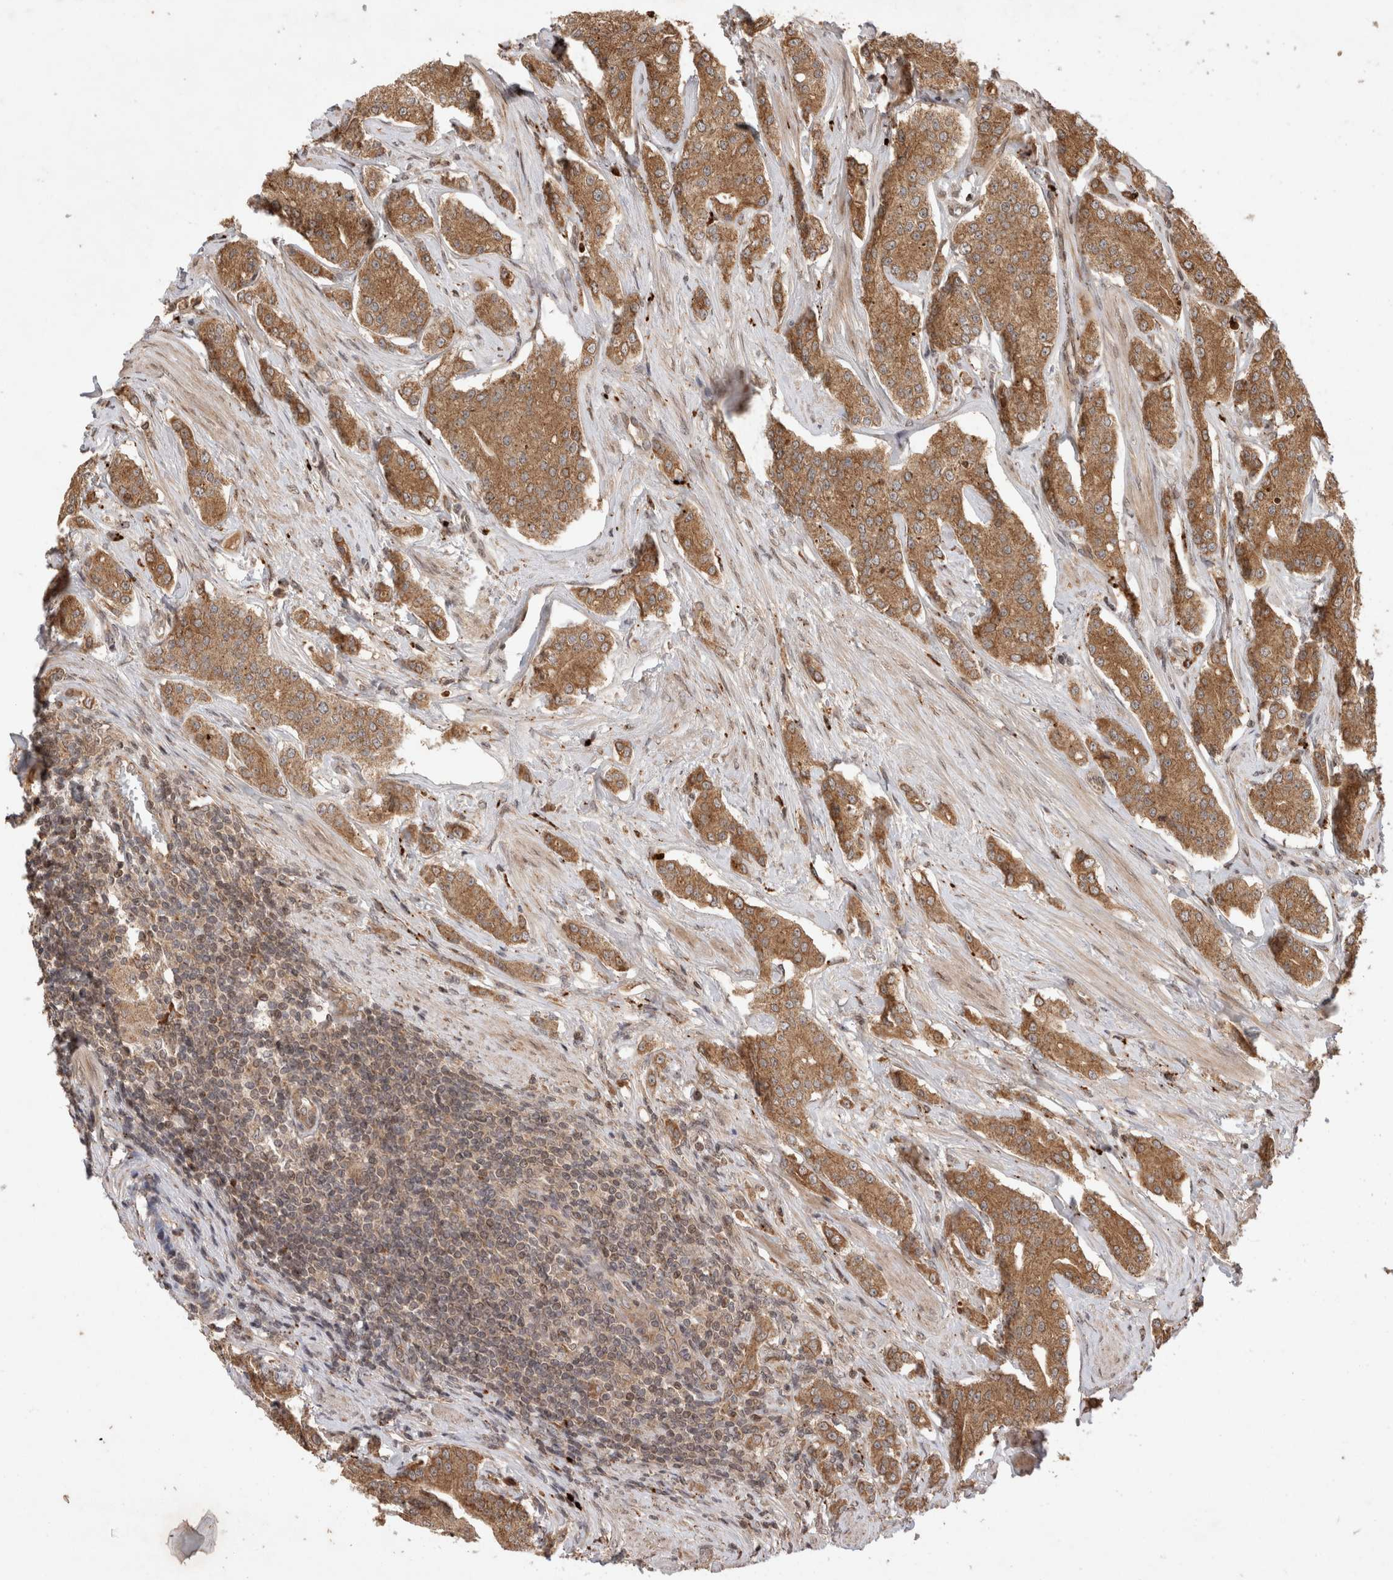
{"staining": {"intensity": "moderate", "quantity": ">75%", "location": "cytoplasmic/membranous"}, "tissue": "prostate cancer", "cell_type": "Tumor cells", "image_type": "cancer", "snomed": [{"axis": "morphology", "description": "Adenocarcinoma, High grade"}, {"axis": "topography", "description": "Prostate"}], "caption": "Tumor cells display moderate cytoplasmic/membranous expression in approximately >75% of cells in prostate cancer.", "gene": "FAM221A", "patient": {"sex": "male", "age": 71}}